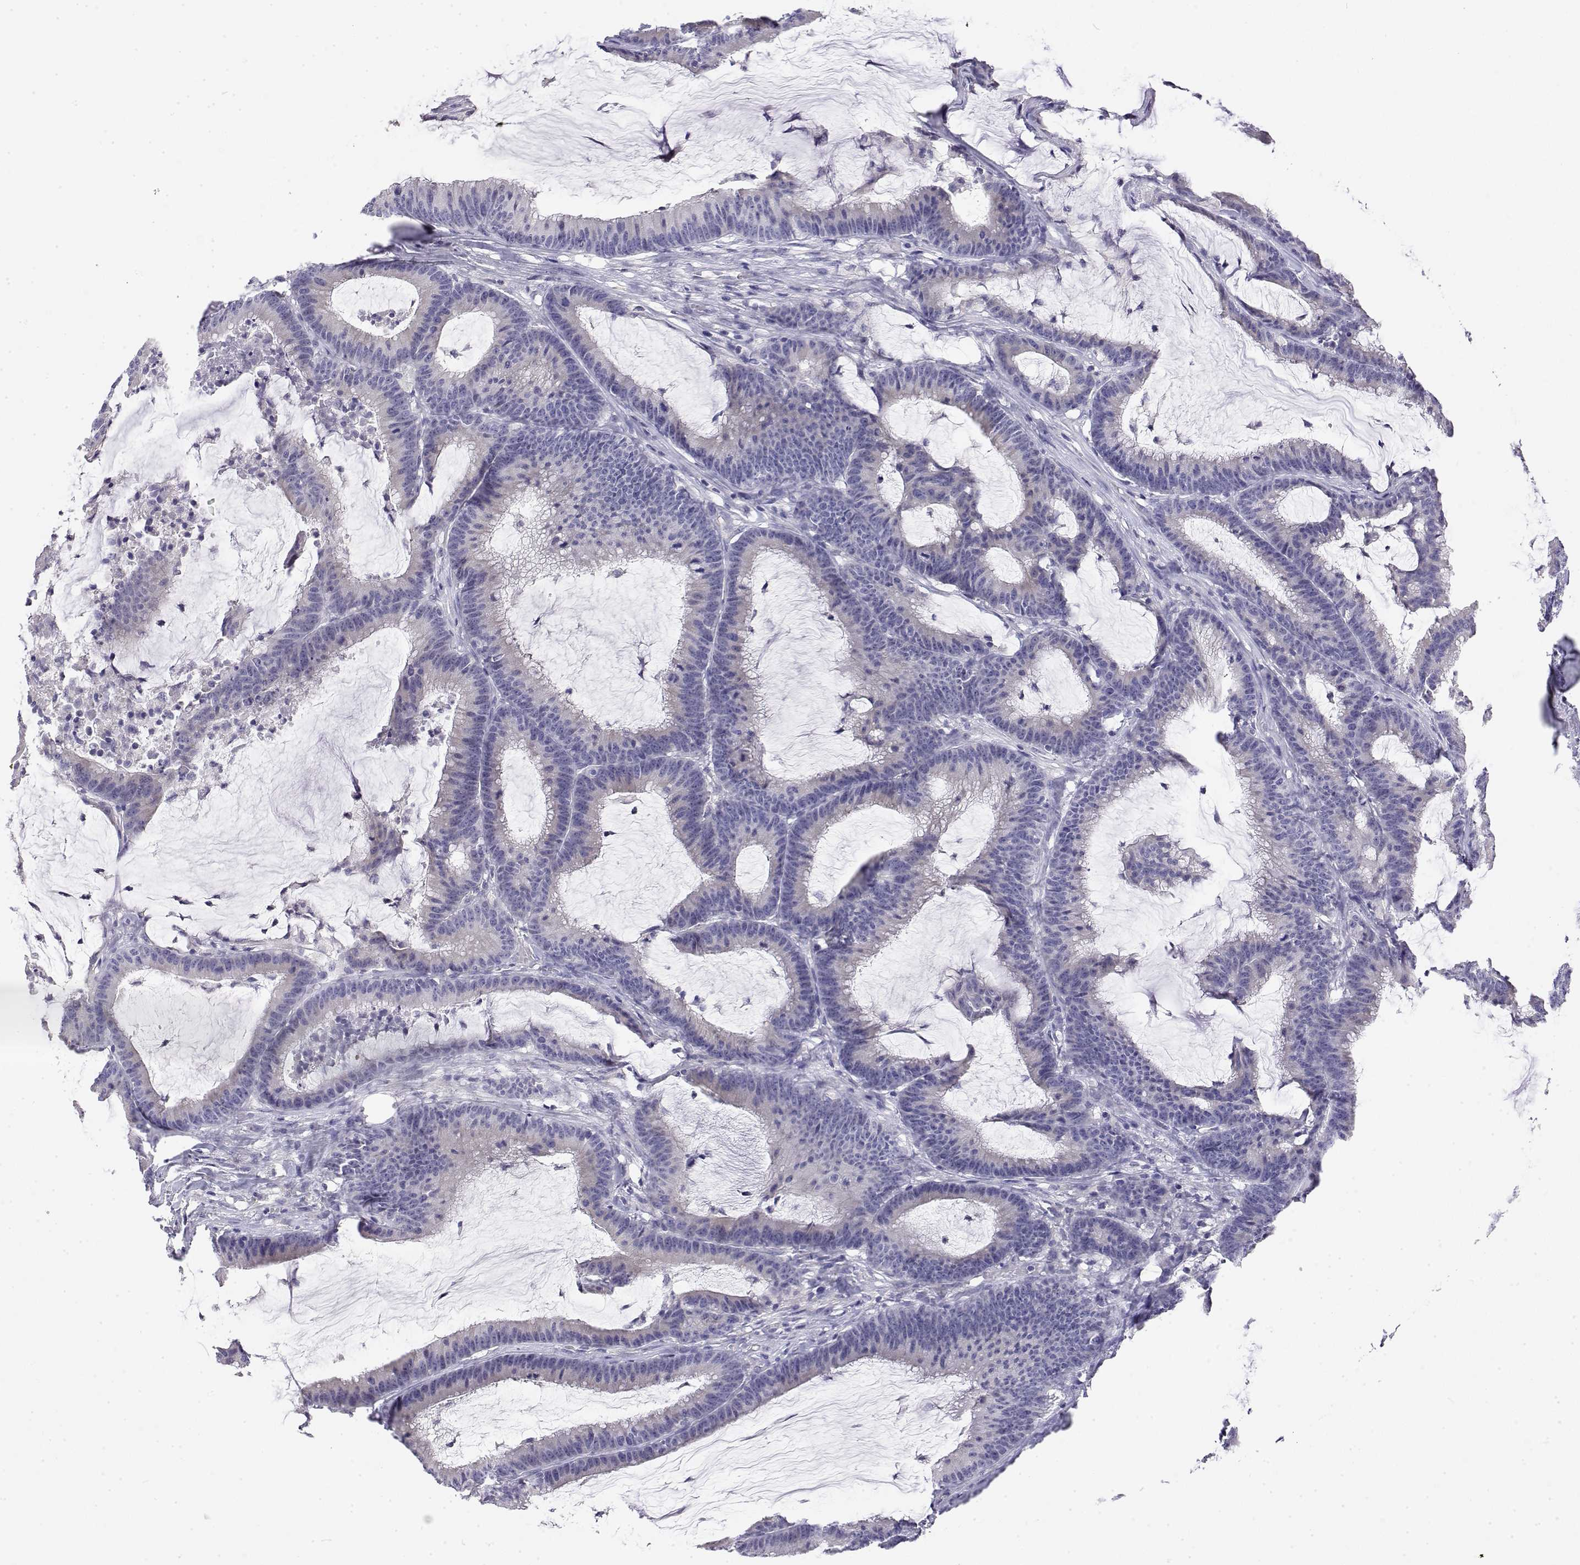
{"staining": {"intensity": "negative", "quantity": "none", "location": "none"}, "tissue": "colorectal cancer", "cell_type": "Tumor cells", "image_type": "cancer", "snomed": [{"axis": "morphology", "description": "Adenocarcinoma, NOS"}, {"axis": "topography", "description": "Colon"}], "caption": "Tumor cells are negative for protein expression in human colorectal cancer (adenocarcinoma).", "gene": "LY6D", "patient": {"sex": "female", "age": 78}}